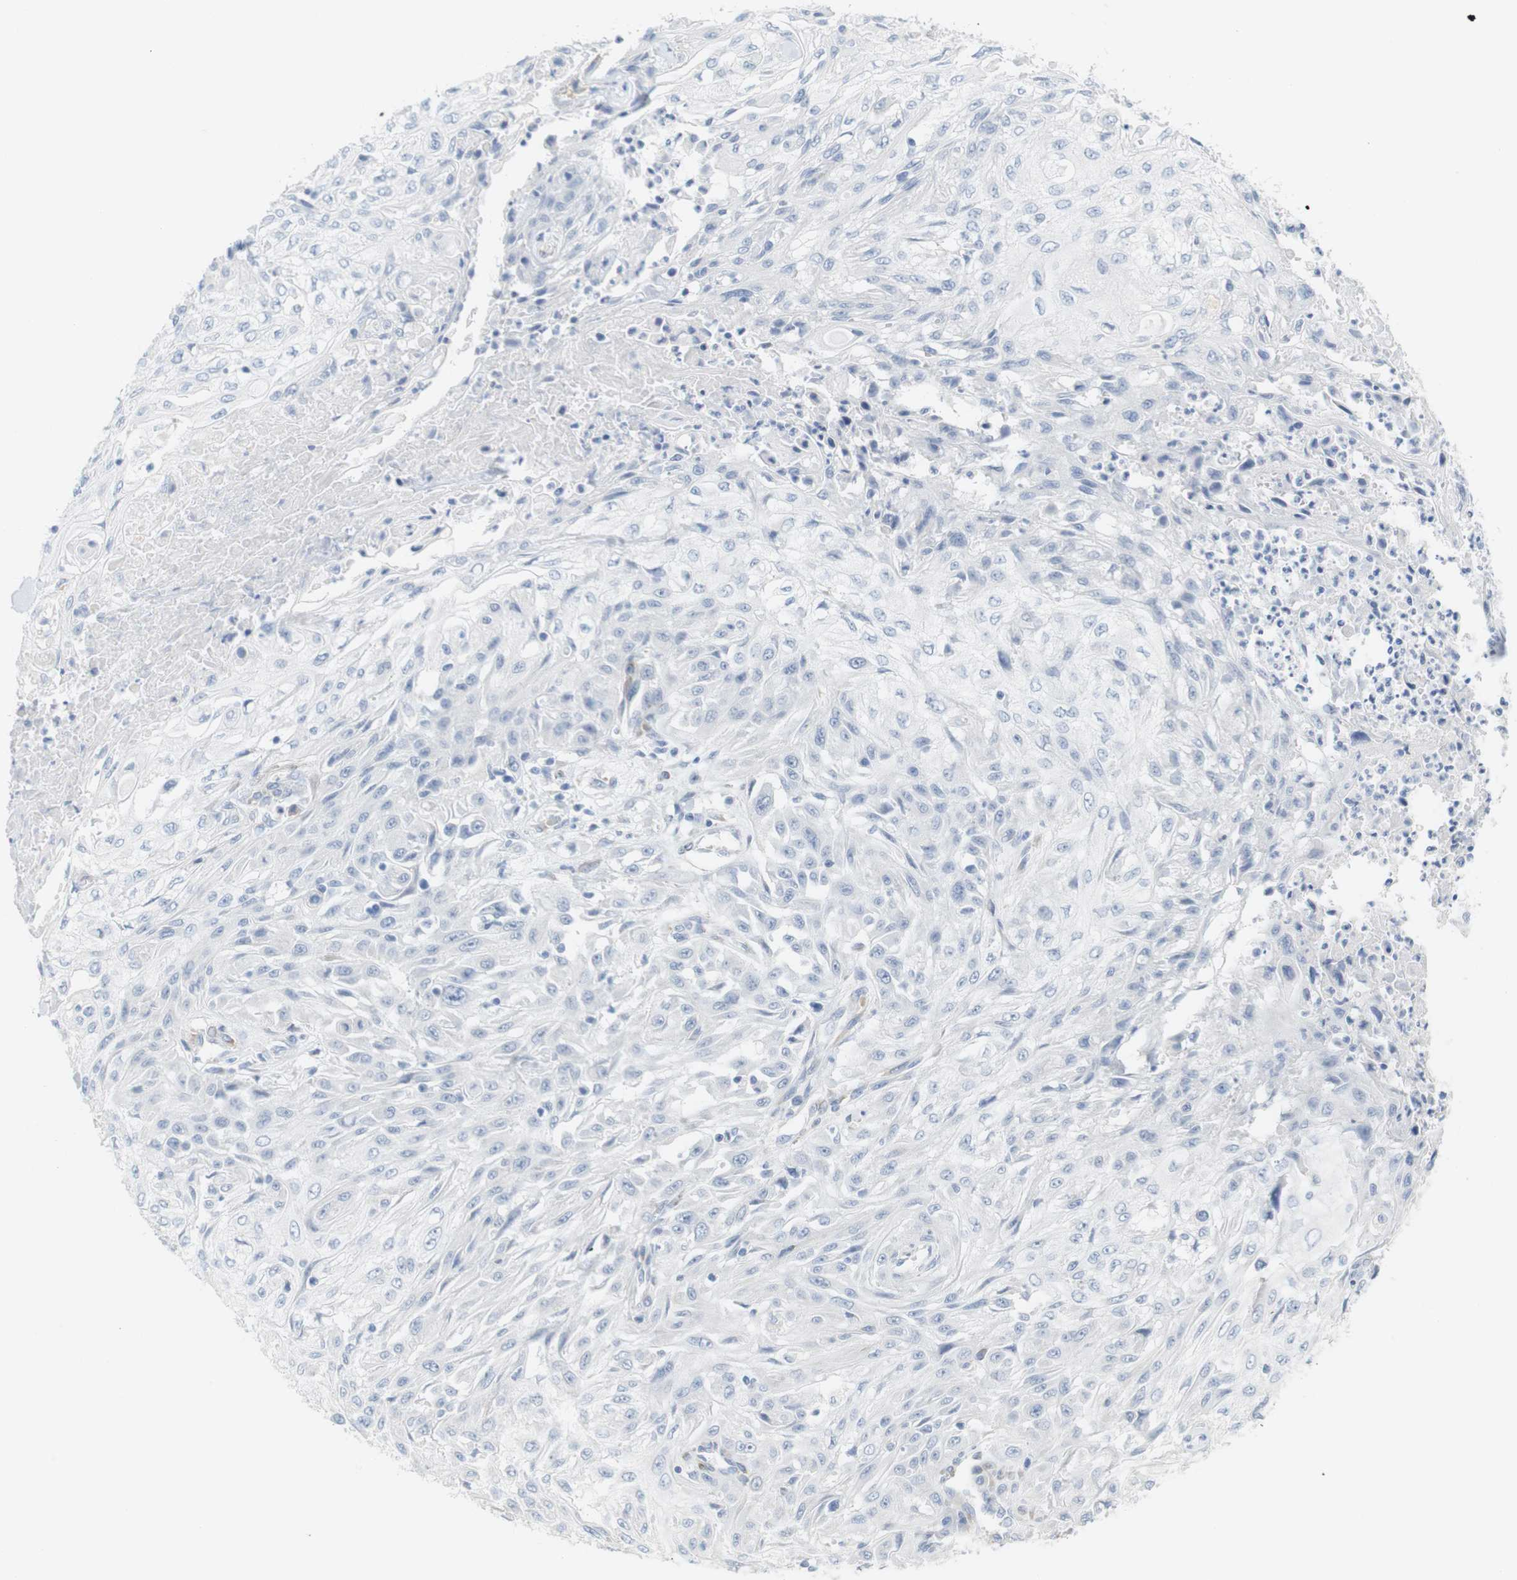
{"staining": {"intensity": "negative", "quantity": "none", "location": "none"}, "tissue": "skin cancer", "cell_type": "Tumor cells", "image_type": "cancer", "snomed": [{"axis": "morphology", "description": "Squamous cell carcinoma, NOS"}, {"axis": "topography", "description": "Skin"}], "caption": "Skin cancer stained for a protein using immunohistochemistry (IHC) displays no staining tumor cells.", "gene": "RGS9", "patient": {"sex": "male", "age": 75}}